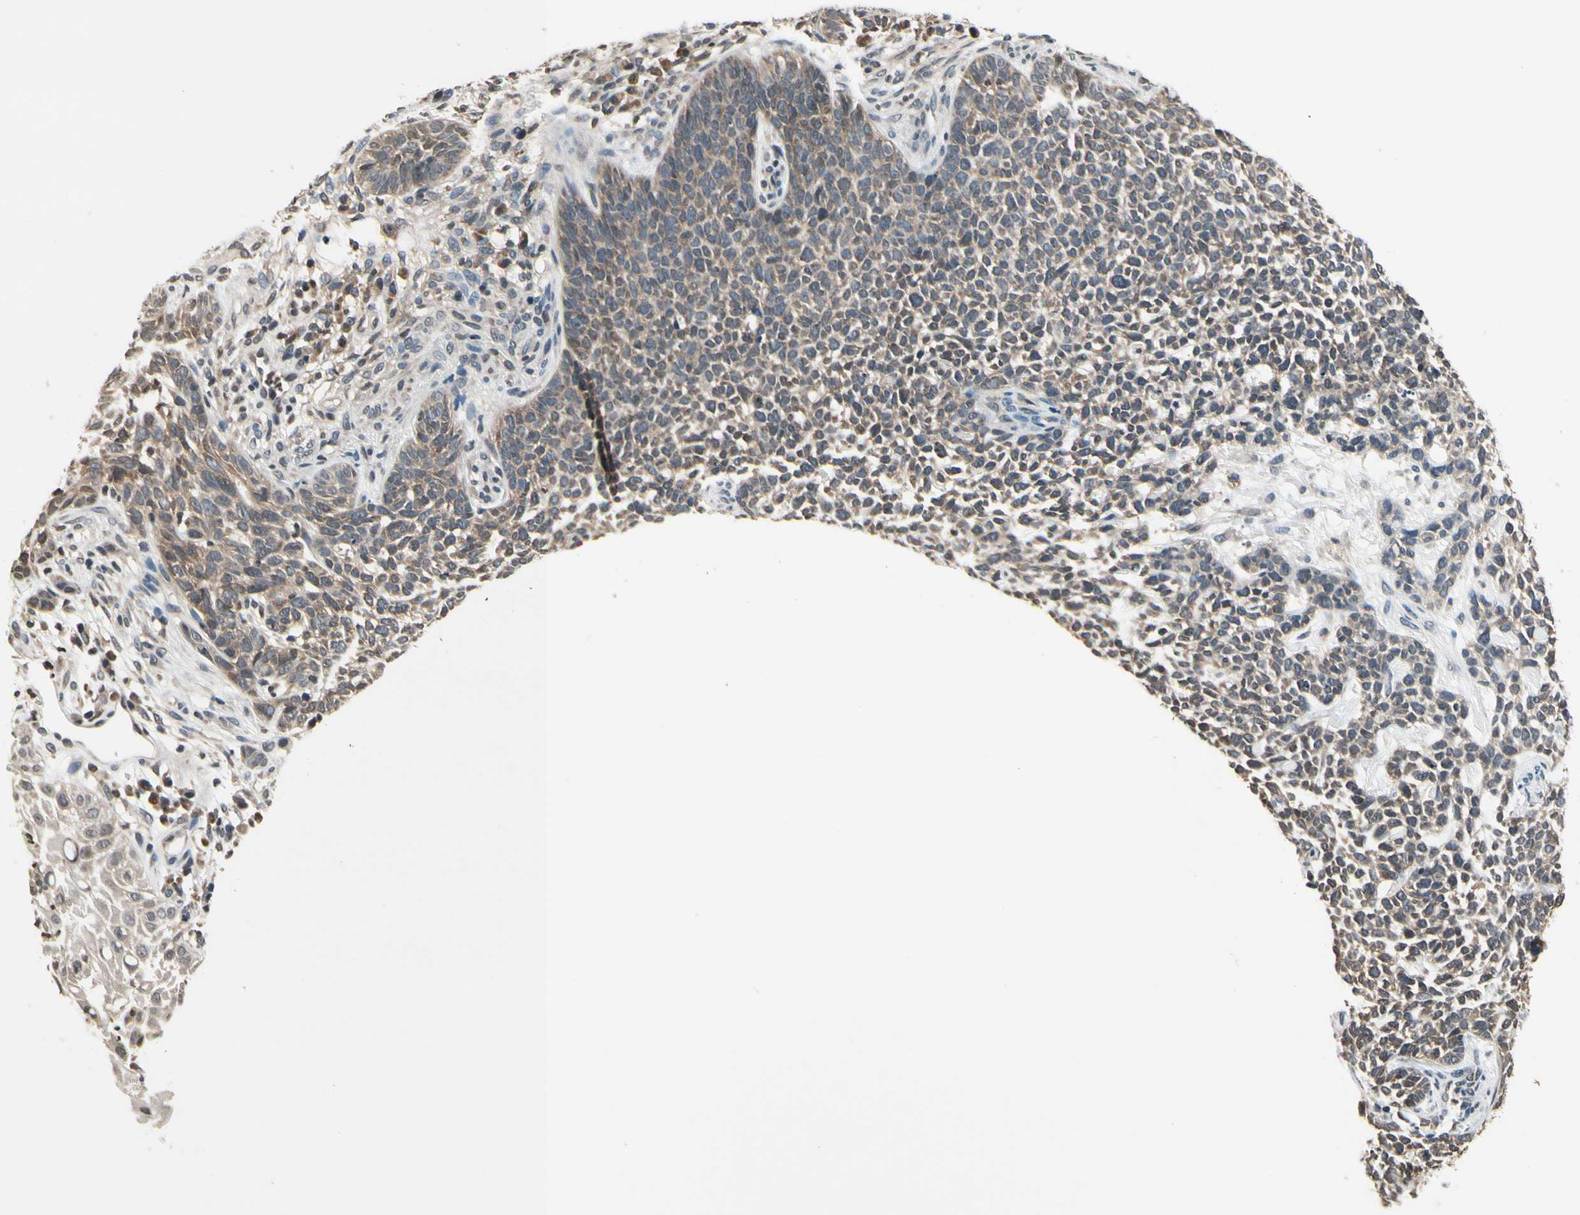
{"staining": {"intensity": "moderate", "quantity": ">75%", "location": "cytoplasmic/membranous"}, "tissue": "skin cancer", "cell_type": "Tumor cells", "image_type": "cancer", "snomed": [{"axis": "morphology", "description": "Basal cell carcinoma"}, {"axis": "topography", "description": "Skin"}], "caption": "Basal cell carcinoma (skin) stained with DAB immunohistochemistry (IHC) exhibits medium levels of moderate cytoplasmic/membranous positivity in approximately >75% of tumor cells.", "gene": "GCLC", "patient": {"sex": "female", "age": 84}}